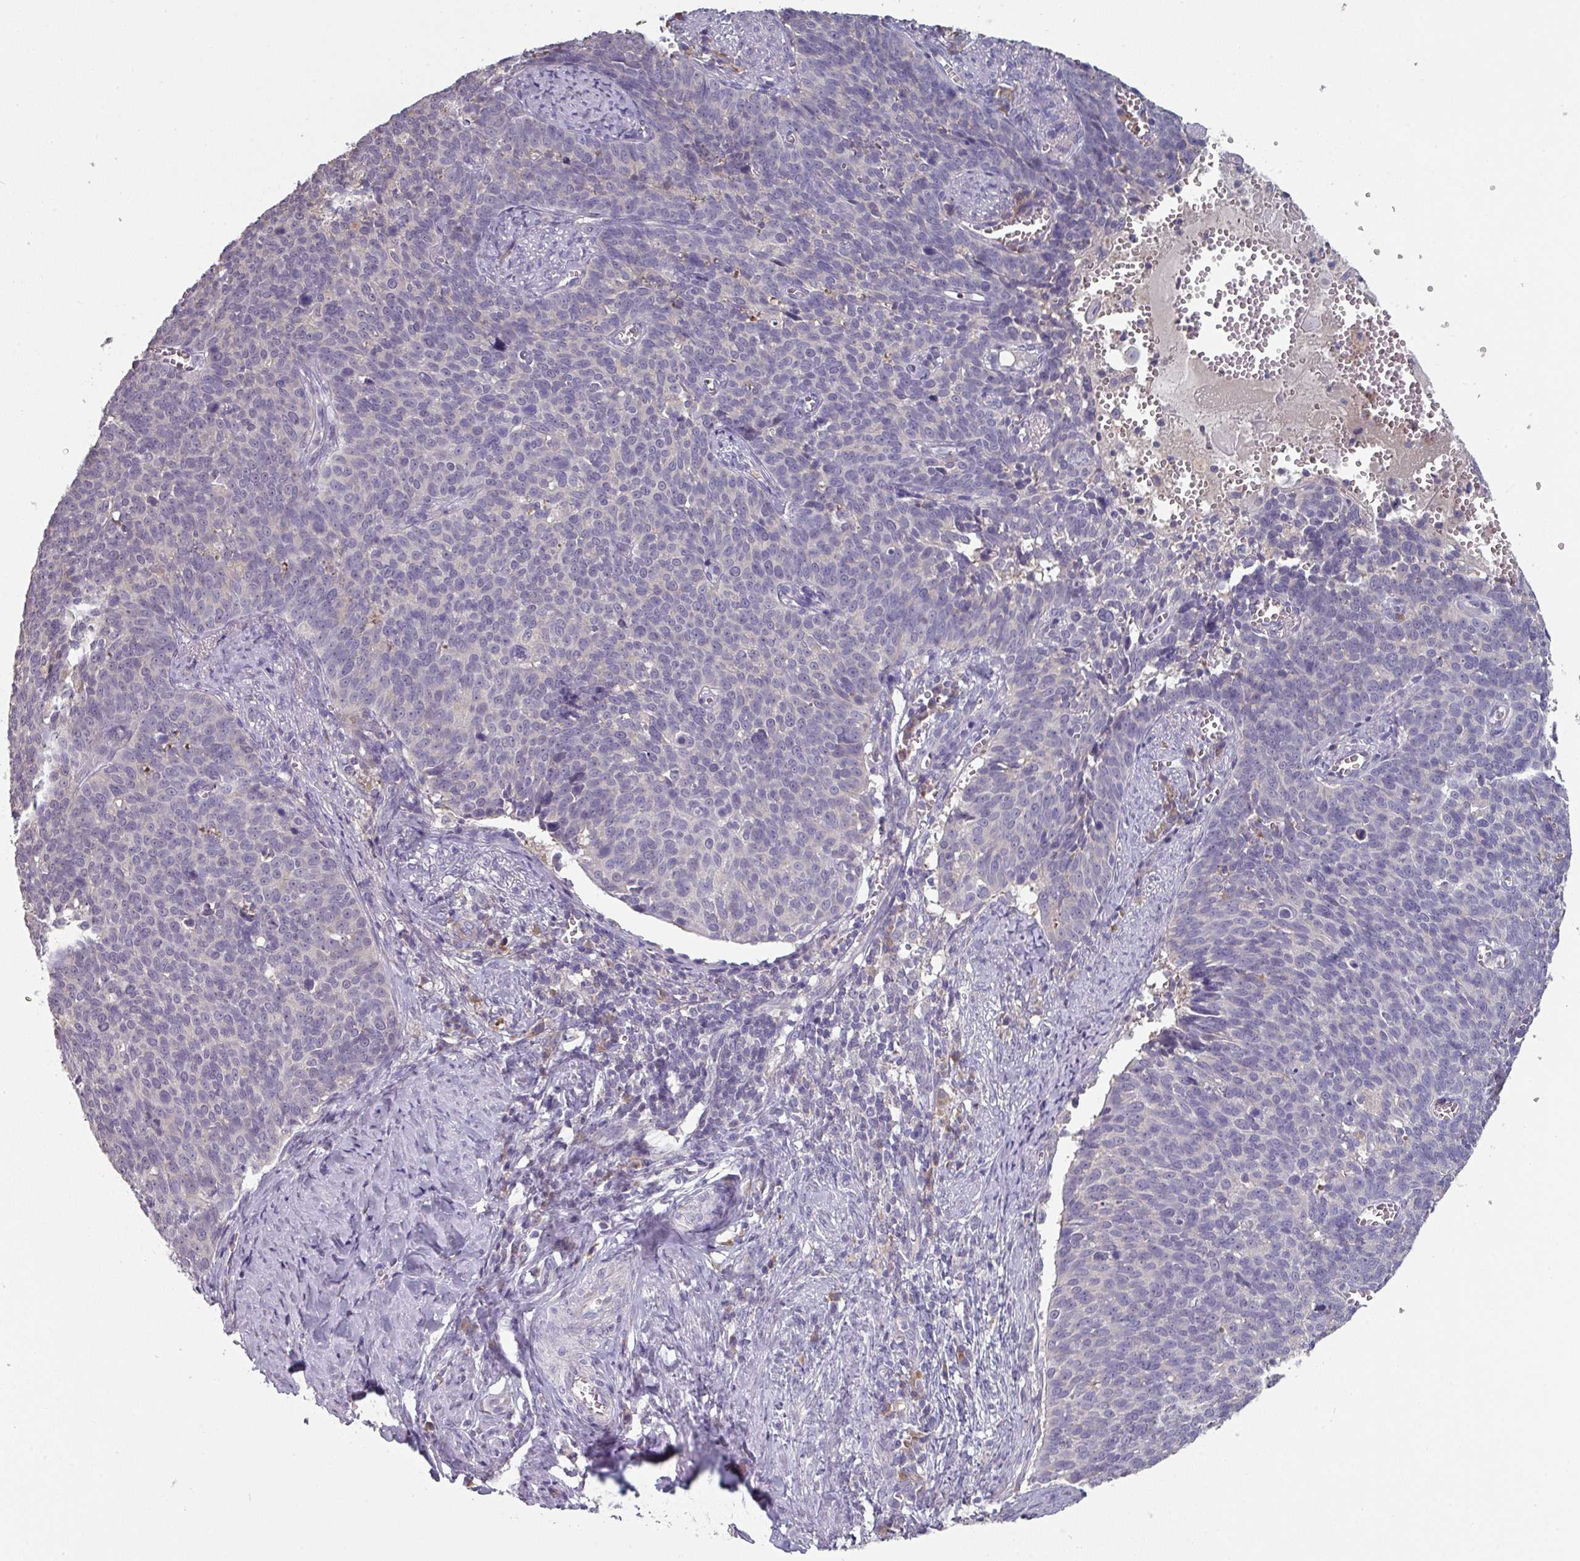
{"staining": {"intensity": "negative", "quantity": "none", "location": "none"}, "tissue": "cervical cancer", "cell_type": "Tumor cells", "image_type": "cancer", "snomed": [{"axis": "morphology", "description": "Normal tissue, NOS"}, {"axis": "morphology", "description": "Squamous cell carcinoma, NOS"}, {"axis": "topography", "description": "Cervix"}], "caption": "This is a histopathology image of immunohistochemistry staining of cervical cancer (squamous cell carcinoma), which shows no staining in tumor cells.", "gene": "PRAMEF8", "patient": {"sex": "female", "age": 39}}